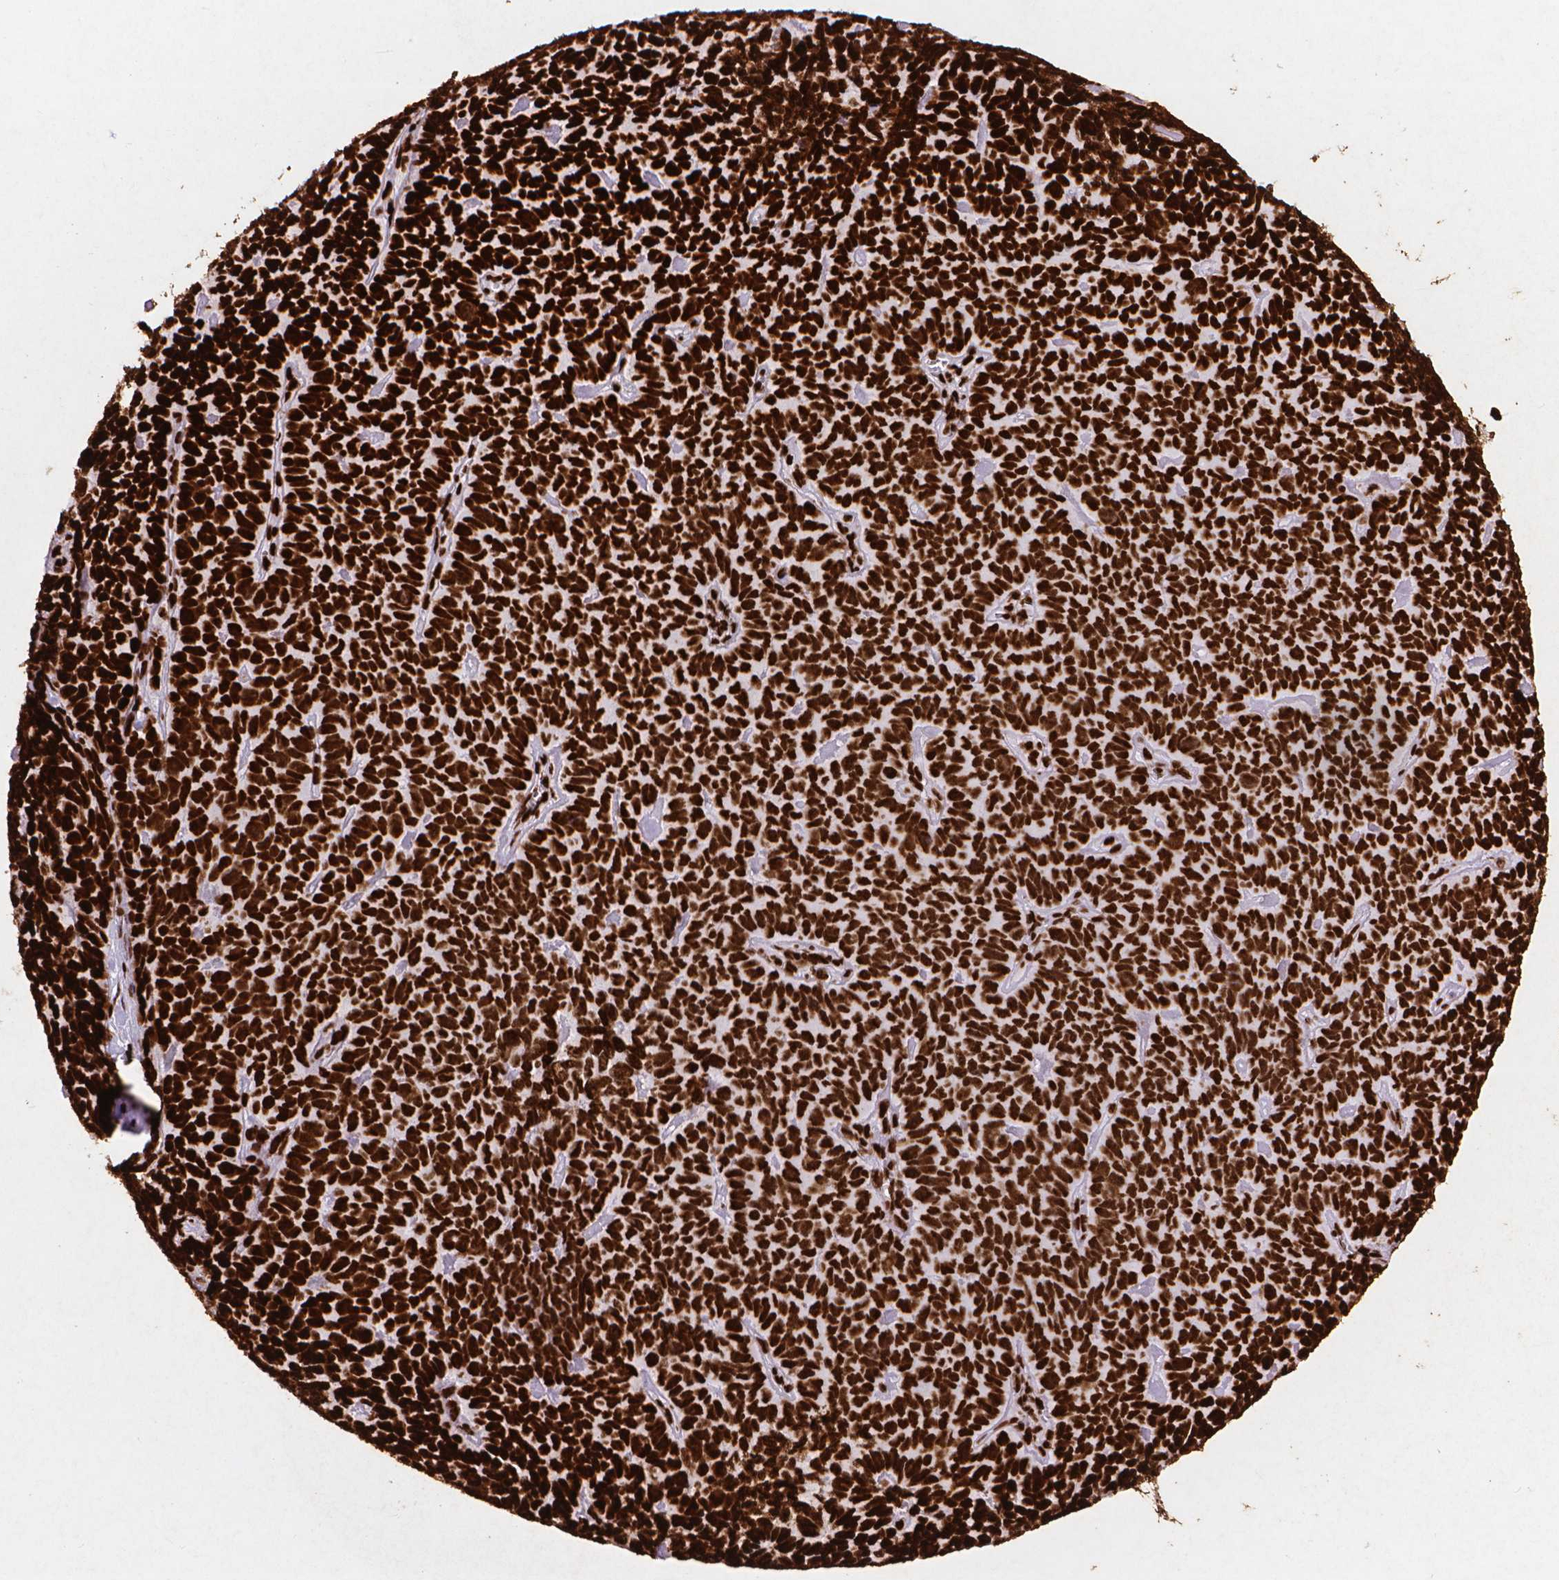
{"staining": {"intensity": "strong", "quantity": ">75%", "location": "nuclear"}, "tissue": "skin cancer", "cell_type": "Tumor cells", "image_type": "cancer", "snomed": [{"axis": "morphology", "description": "Squamous cell carcinoma, NOS"}, {"axis": "topography", "description": "Skin"}, {"axis": "topography", "description": "Anal"}], "caption": "Immunohistochemical staining of human skin cancer (squamous cell carcinoma) shows strong nuclear protein staining in about >75% of tumor cells.", "gene": "CITED2", "patient": {"sex": "female", "age": 51}}